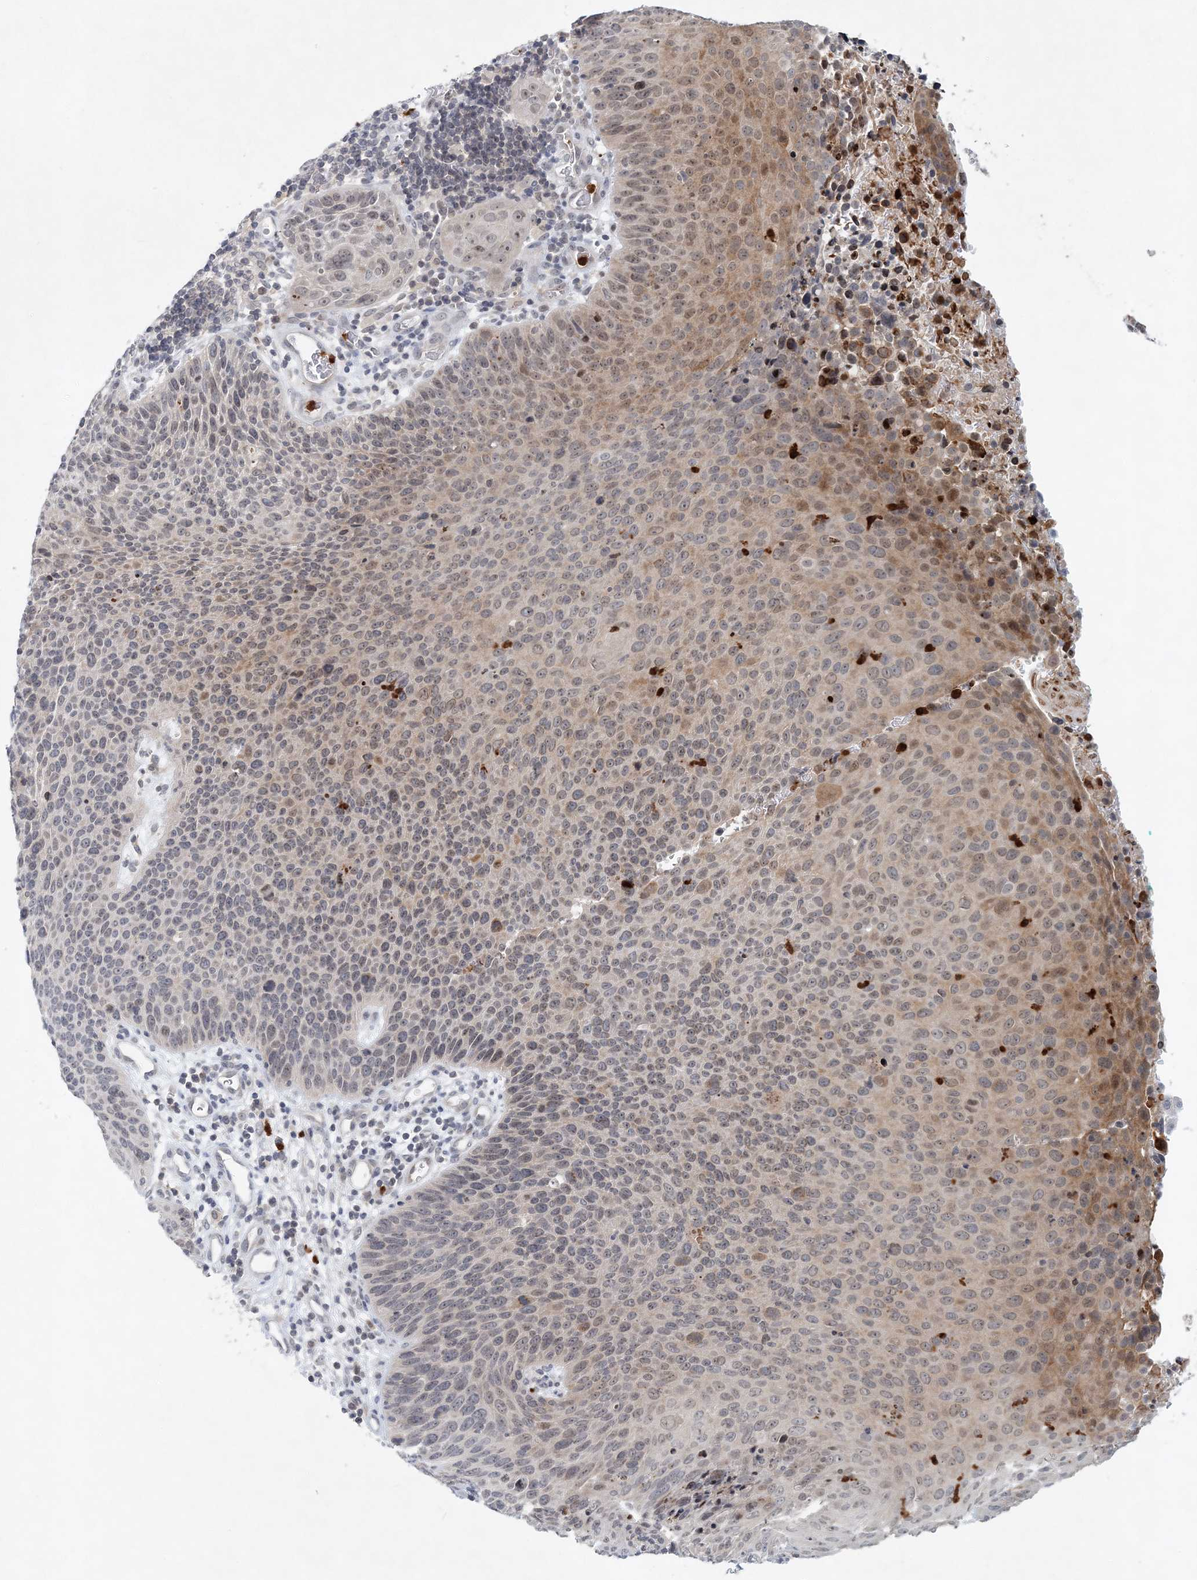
{"staining": {"intensity": "moderate", "quantity": "<25%", "location": "cytoplasmic/membranous,nuclear"}, "tissue": "cervical cancer", "cell_type": "Tumor cells", "image_type": "cancer", "snomed": [{"axis": "morphology", "description": "Squamous cell carcinoma, NOS"}, {"axis": "topography", "description": "Cervix"}], "caption": "There is low levels of moderate cytoplasmic/membranous and nuclear expression in tumor cells of squamous cell carcinoma (cervical), as demonstrated by immunohistochemical staining (brown color).", "gene": "NUP54", "patient": {"sex": "female", "age": 55}}